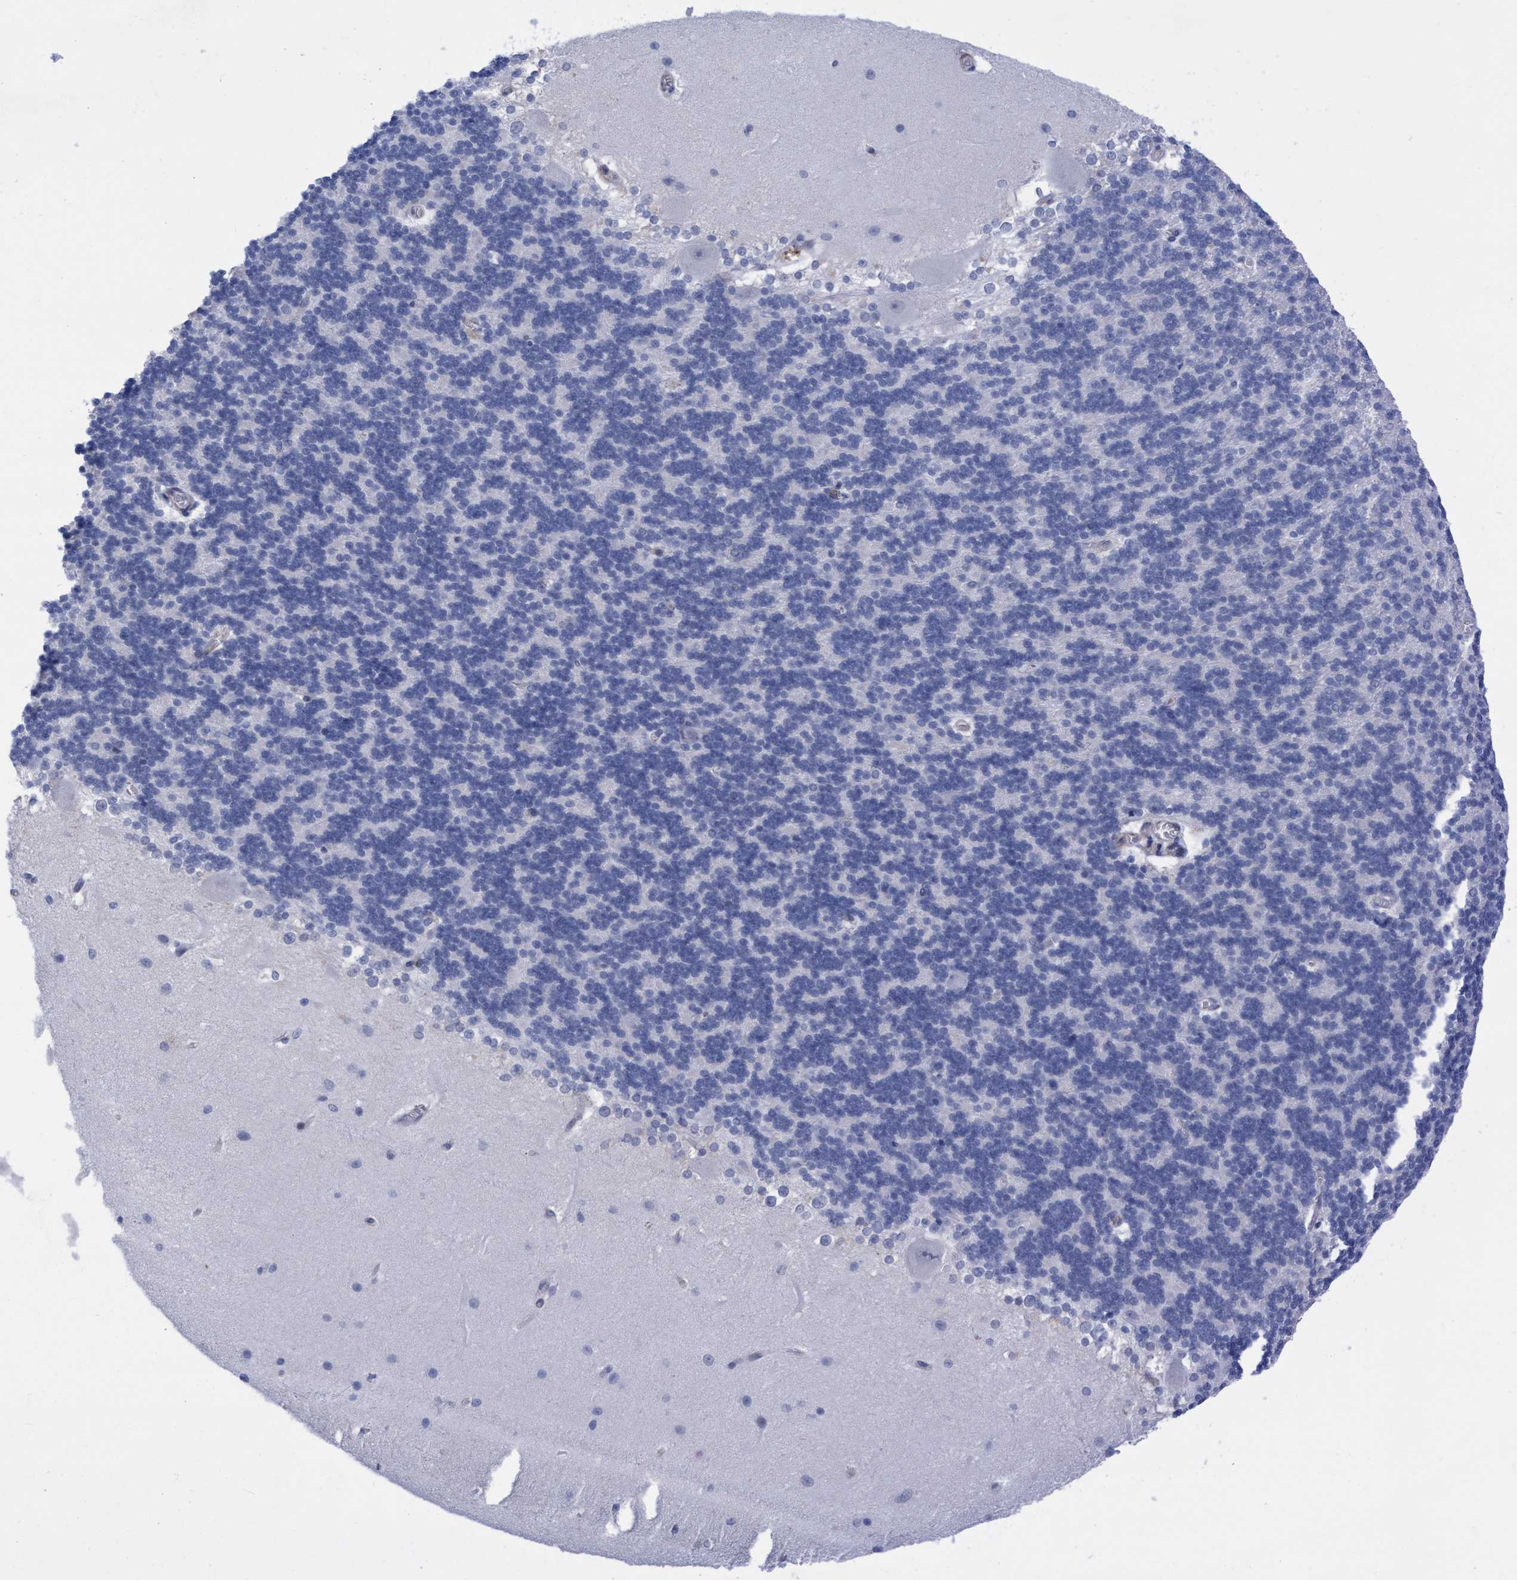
{"staining": {"intensity": "negative", "quantity": "none", "location": "none"}, "tissue": "cerebellum", "cell_type": "Cells in granular layer", "image_type": "normal", "snomed": [{"axis": "morphology", "description": "Normal tissue, NOS"}, {"axis": "topography", "description": "Cerebellum"}], "caption": "Immunohistochemistry of benign cerebellum exhibits no positivity in cells in granular layer.", "gene": "R3HCC1", "patient": {"sex": "female", "age": 19}}